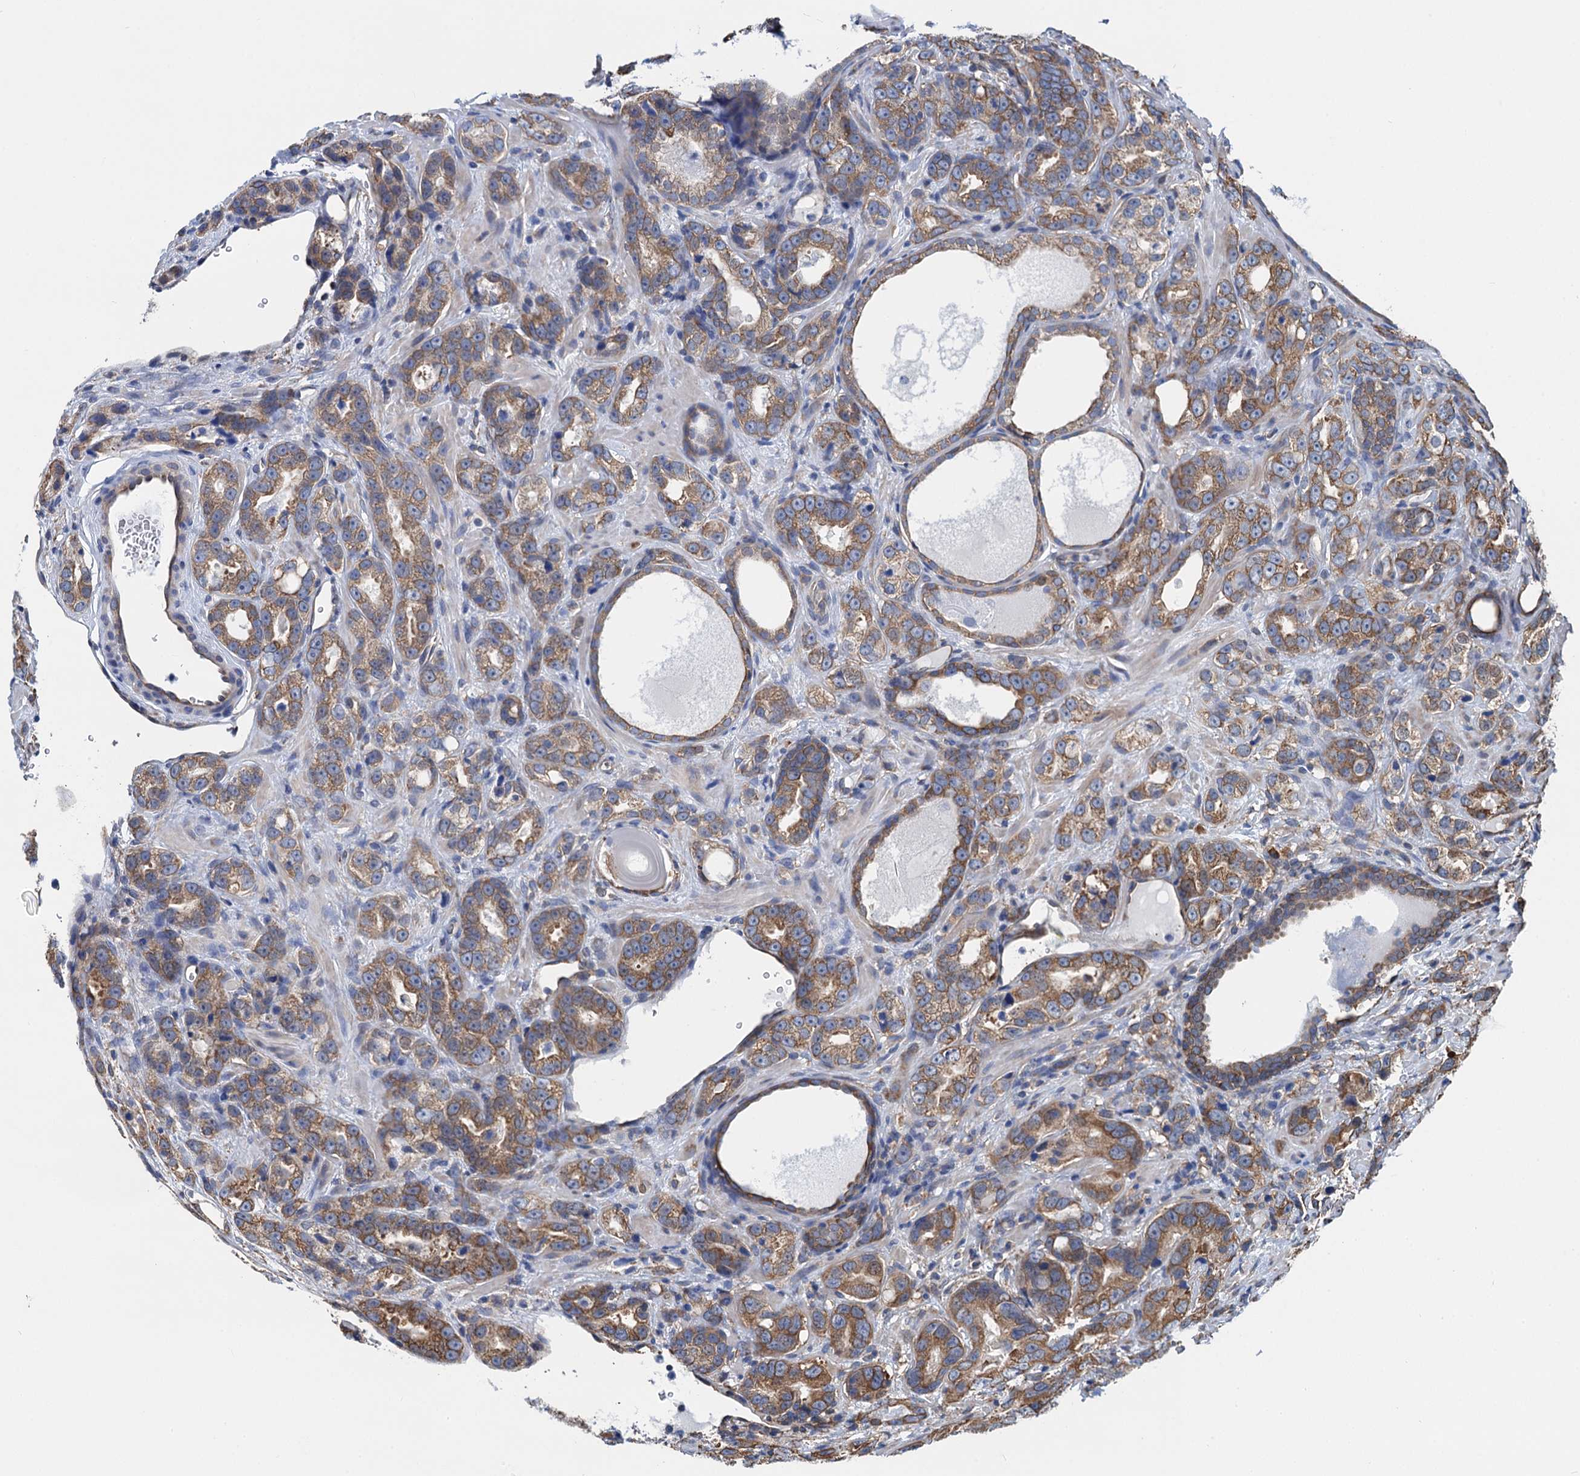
{"staining": {"intensity": "moderate", "quantity": ">75%", "location": "cytoplasmic/membranous"}, "tissue": "prostate cancer", "cell_type": "Tumor cells", "image_type": "cancer", "snomed": [{"axis": "morphology", "description": "Adenocarcinoma, High grade"}, {"axis": "topography", "description": "Prostate"}], "caption": "This image displays IHC staining of high-grade adenocarcinoma (prostate), with medium moderate cytoplasmic/membranous staining in about >75% of tumor cells.", "gene": "SLC12A7", "patient": {"sex": "male", "age": 62}}